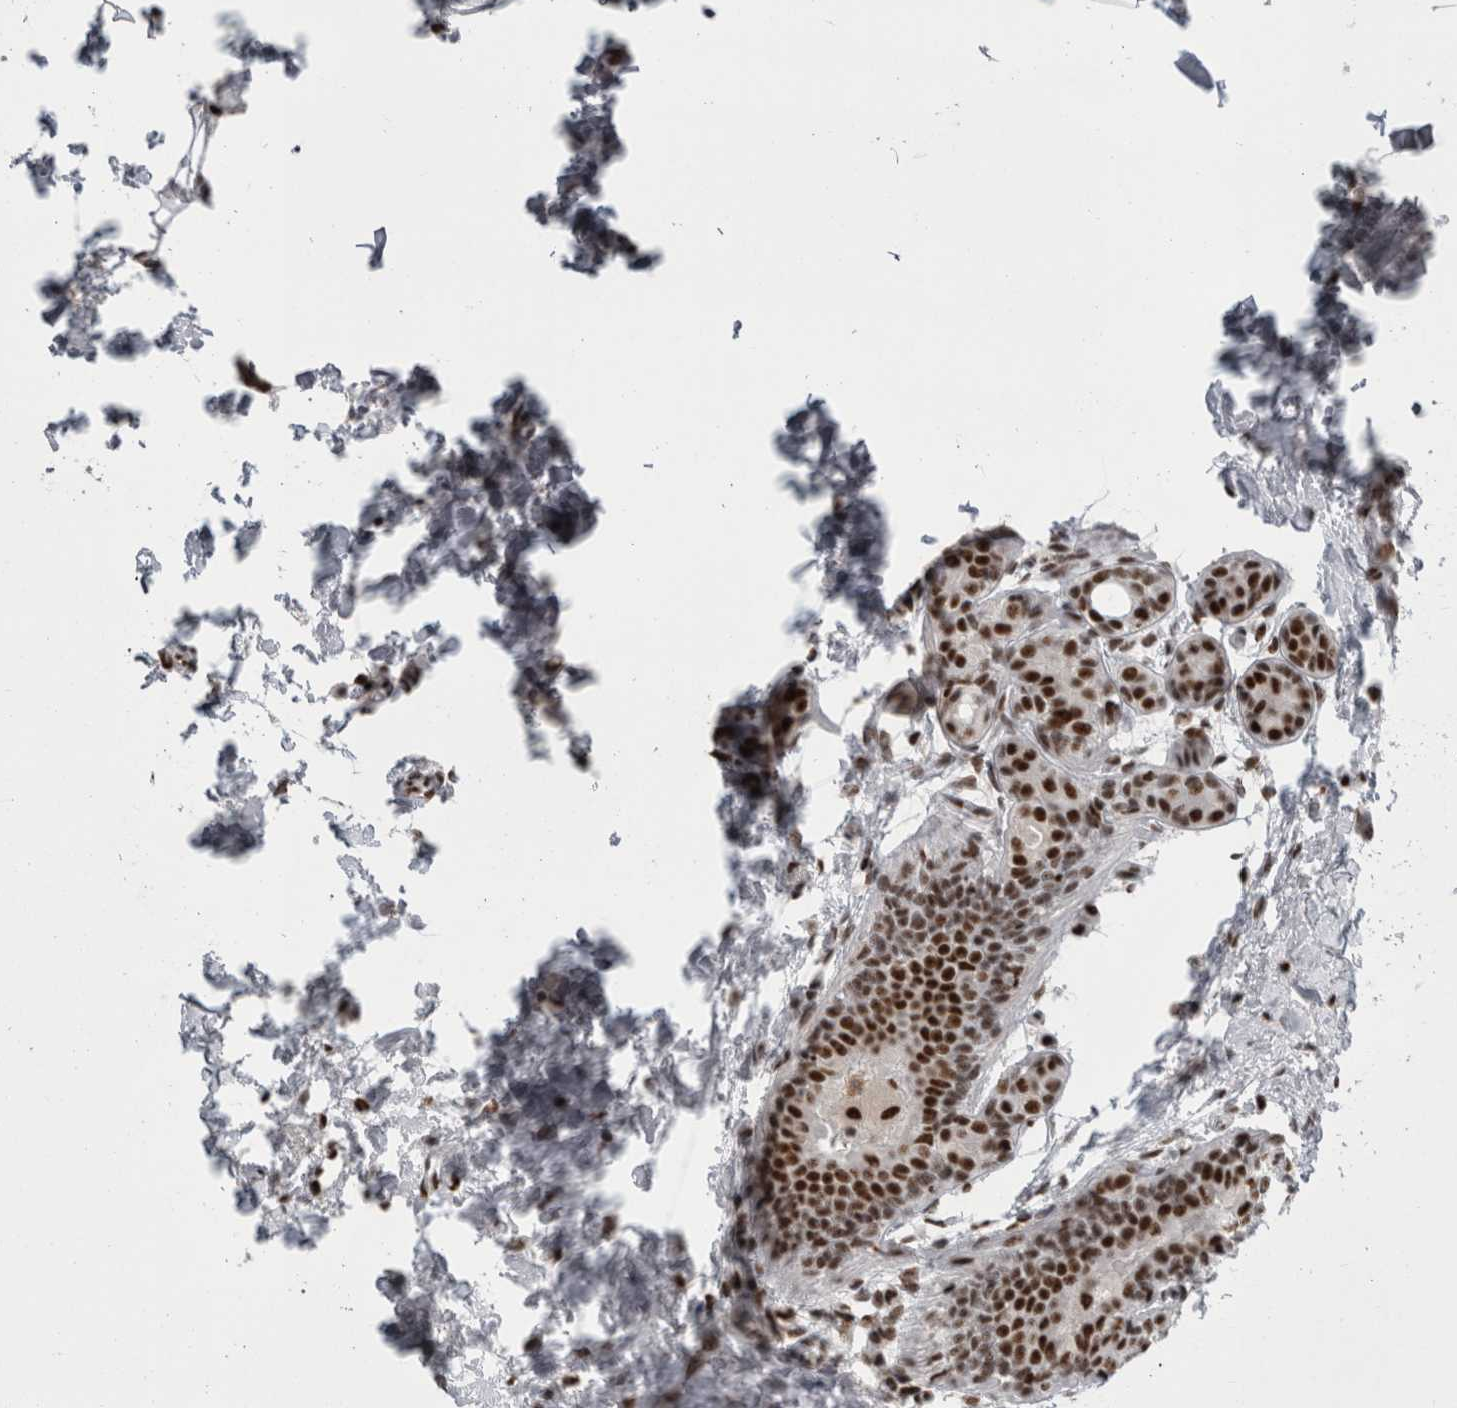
{"staining": {"intensity": "strong", "quantity": ">75%", "location": "nuclear"}, "tissue": "breast cancer", "cell_type": "Tumor cells", "image_type": "cancer", "snomed": [{"axis": "morphology", "description": "Duct carcinoma"}, {"axis": "topography", "description": "Breast"}], "caption": "Immunohistochemistry (IHC) (DAB) staining of breast invasive ductal carcinoma demonstrates strong nuclear protein expression in approximately >75% of tumor cells.", "gene": "SNRNP40", "patient": {"sex": "female", "age": 62}}